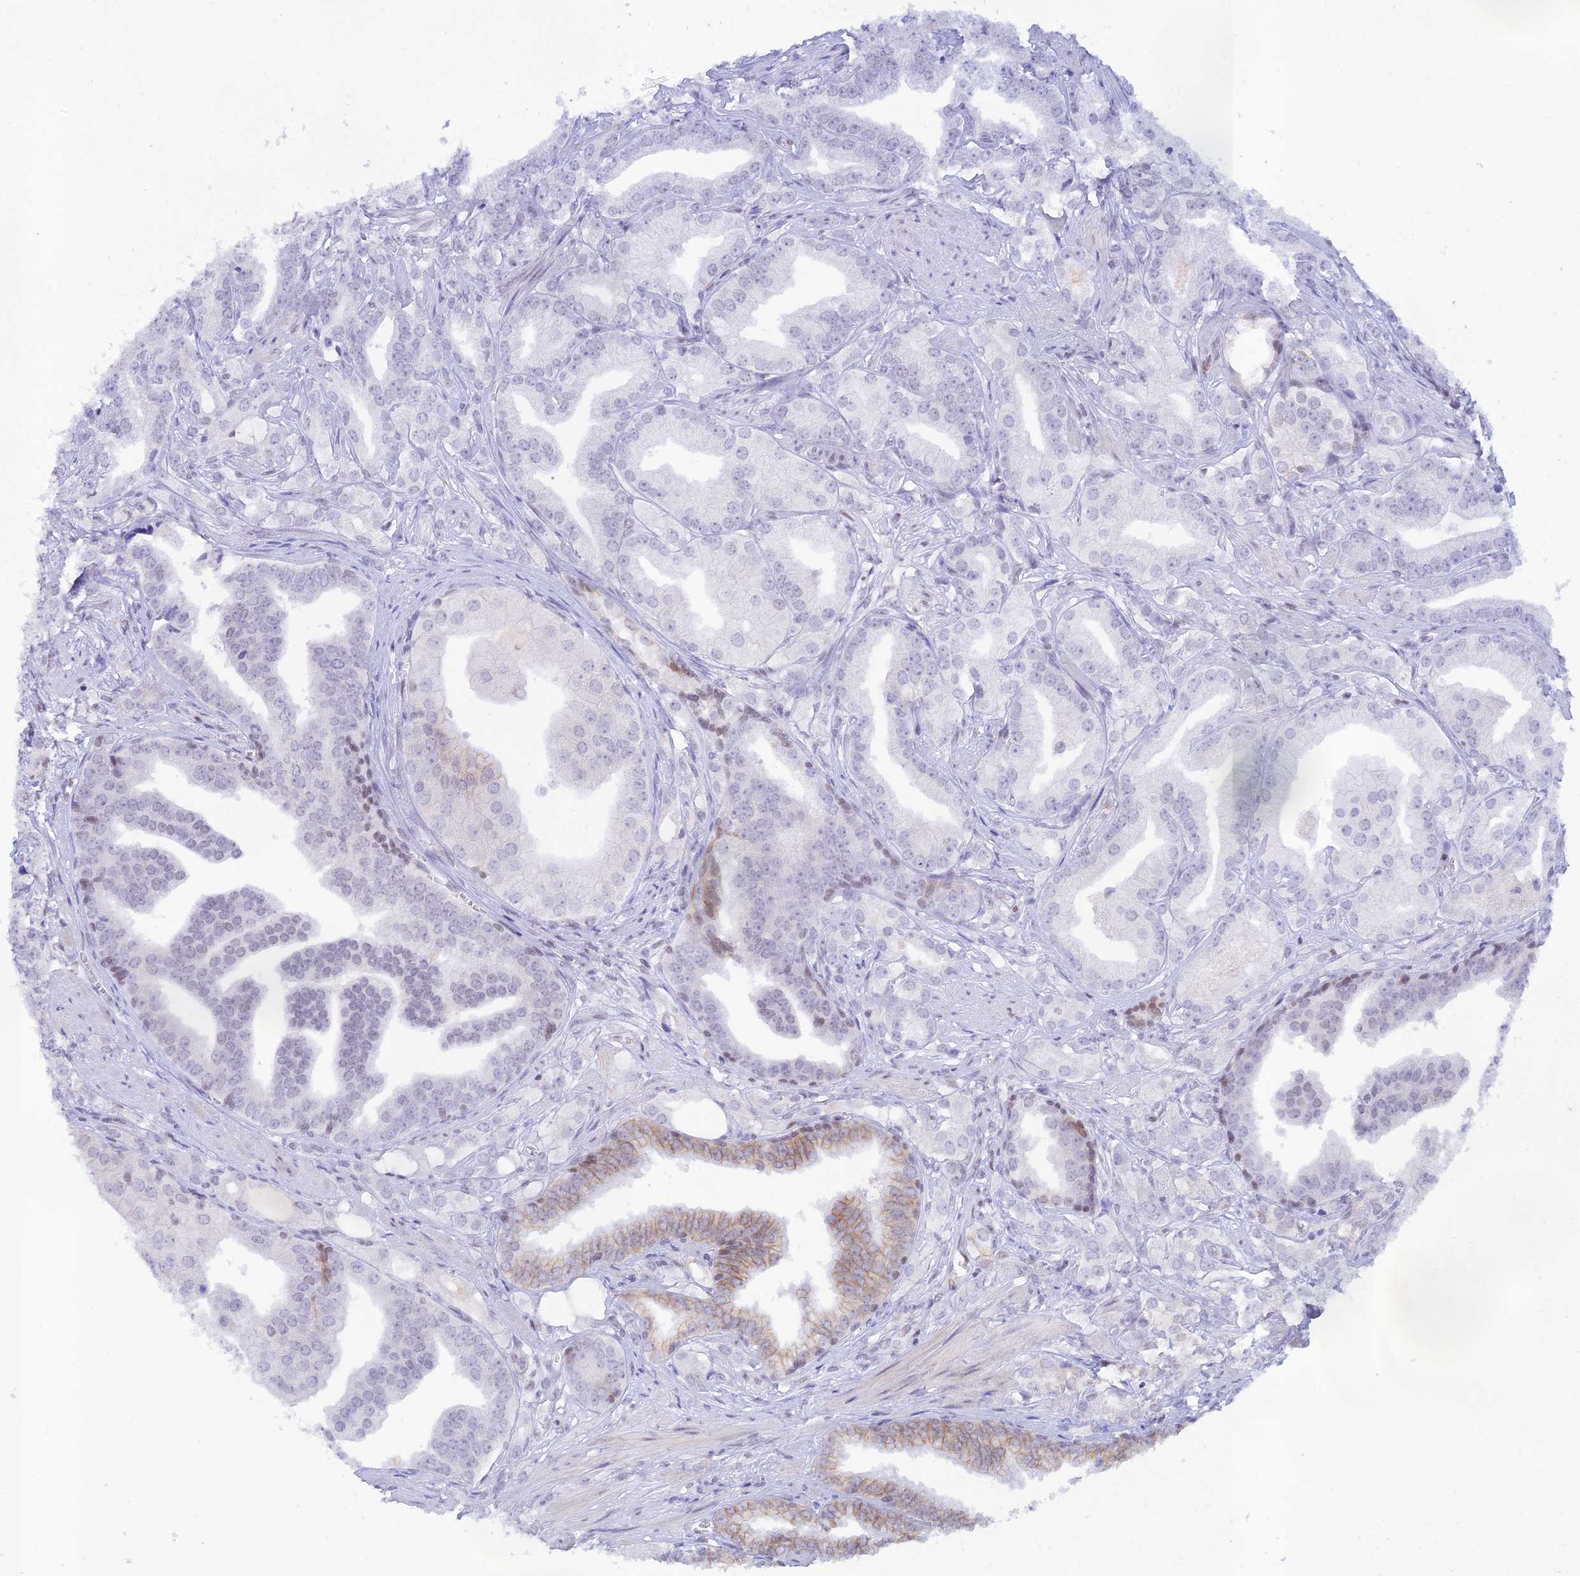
{"staining": {"intensity": "moderate", "quantity": "<25%", "location": "cytoplasmic/membranous"}, "tissue": "prostate cancer", "cell_type": "Tumor cells", "image_type": "cancer", "snomed": [{"axis": "morphology", "description": "Adenocarcinoma, High grade"}, {"axis": "topography", "description": "Prostate"}], "caption": "There is low levels of moderate cytoplasmic/membranous expression in tumor cells of prostate cancer (adenocarcinoma (high-grade)), as demonstrated by immunohistochemical staining (brown color).", "gene": "THAP11", "patient": {"sex": "male", "age": 50}}